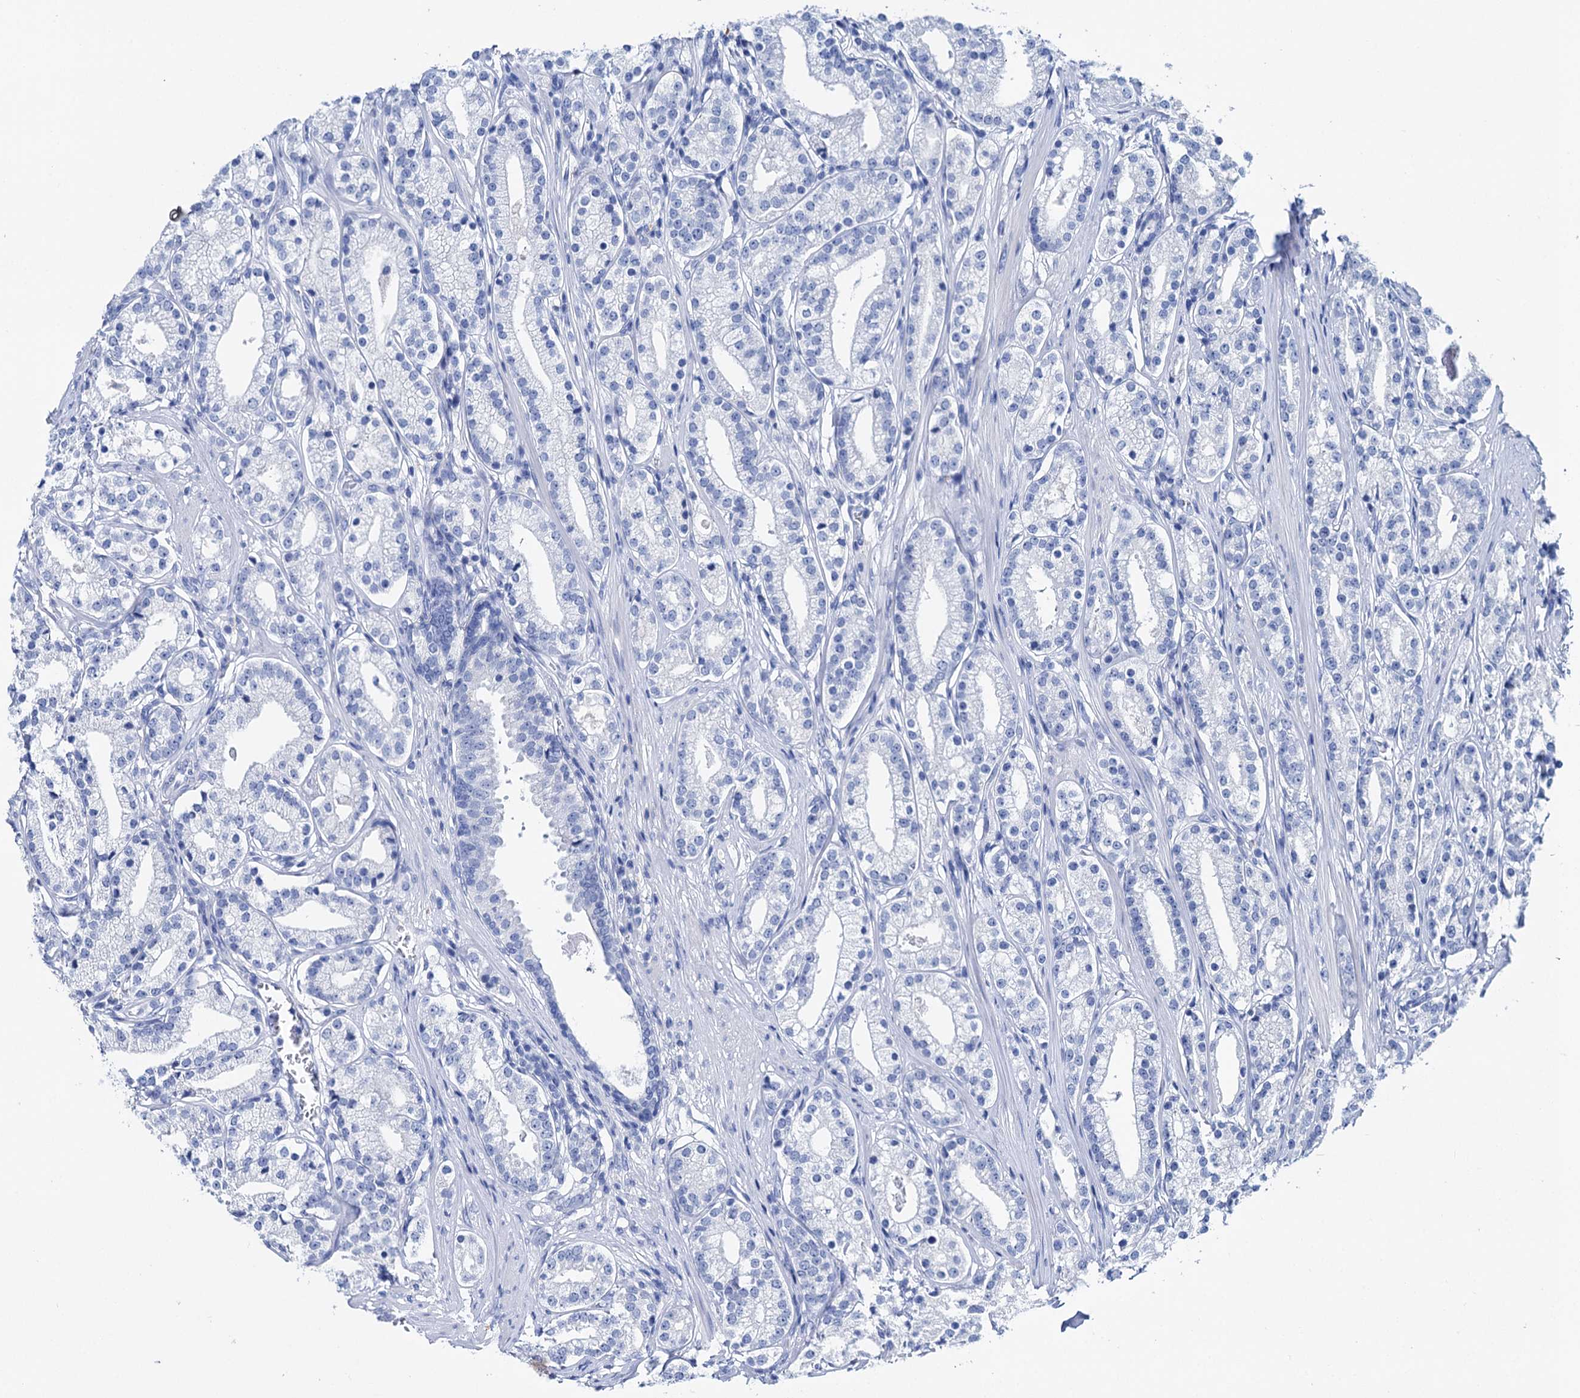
{"staining": {"intensity": "negative", "quantity": "none", "location": "none"}, "tissue": "prostate cancer", "cell_type": "Tumor cells", "image_type": "cancer", "snomed": [{"axis": "morphology", "description": "Adenocarcinoma, High grade"}, {"axis": "topography", "description": "Prostate"}], "caption": "Tumor cells show no significant protein positivity in prostate cancer (high-grade adenocarcinoma).", "gene": "BRINP1", "patient": {"sex": "male", "age": 69}}